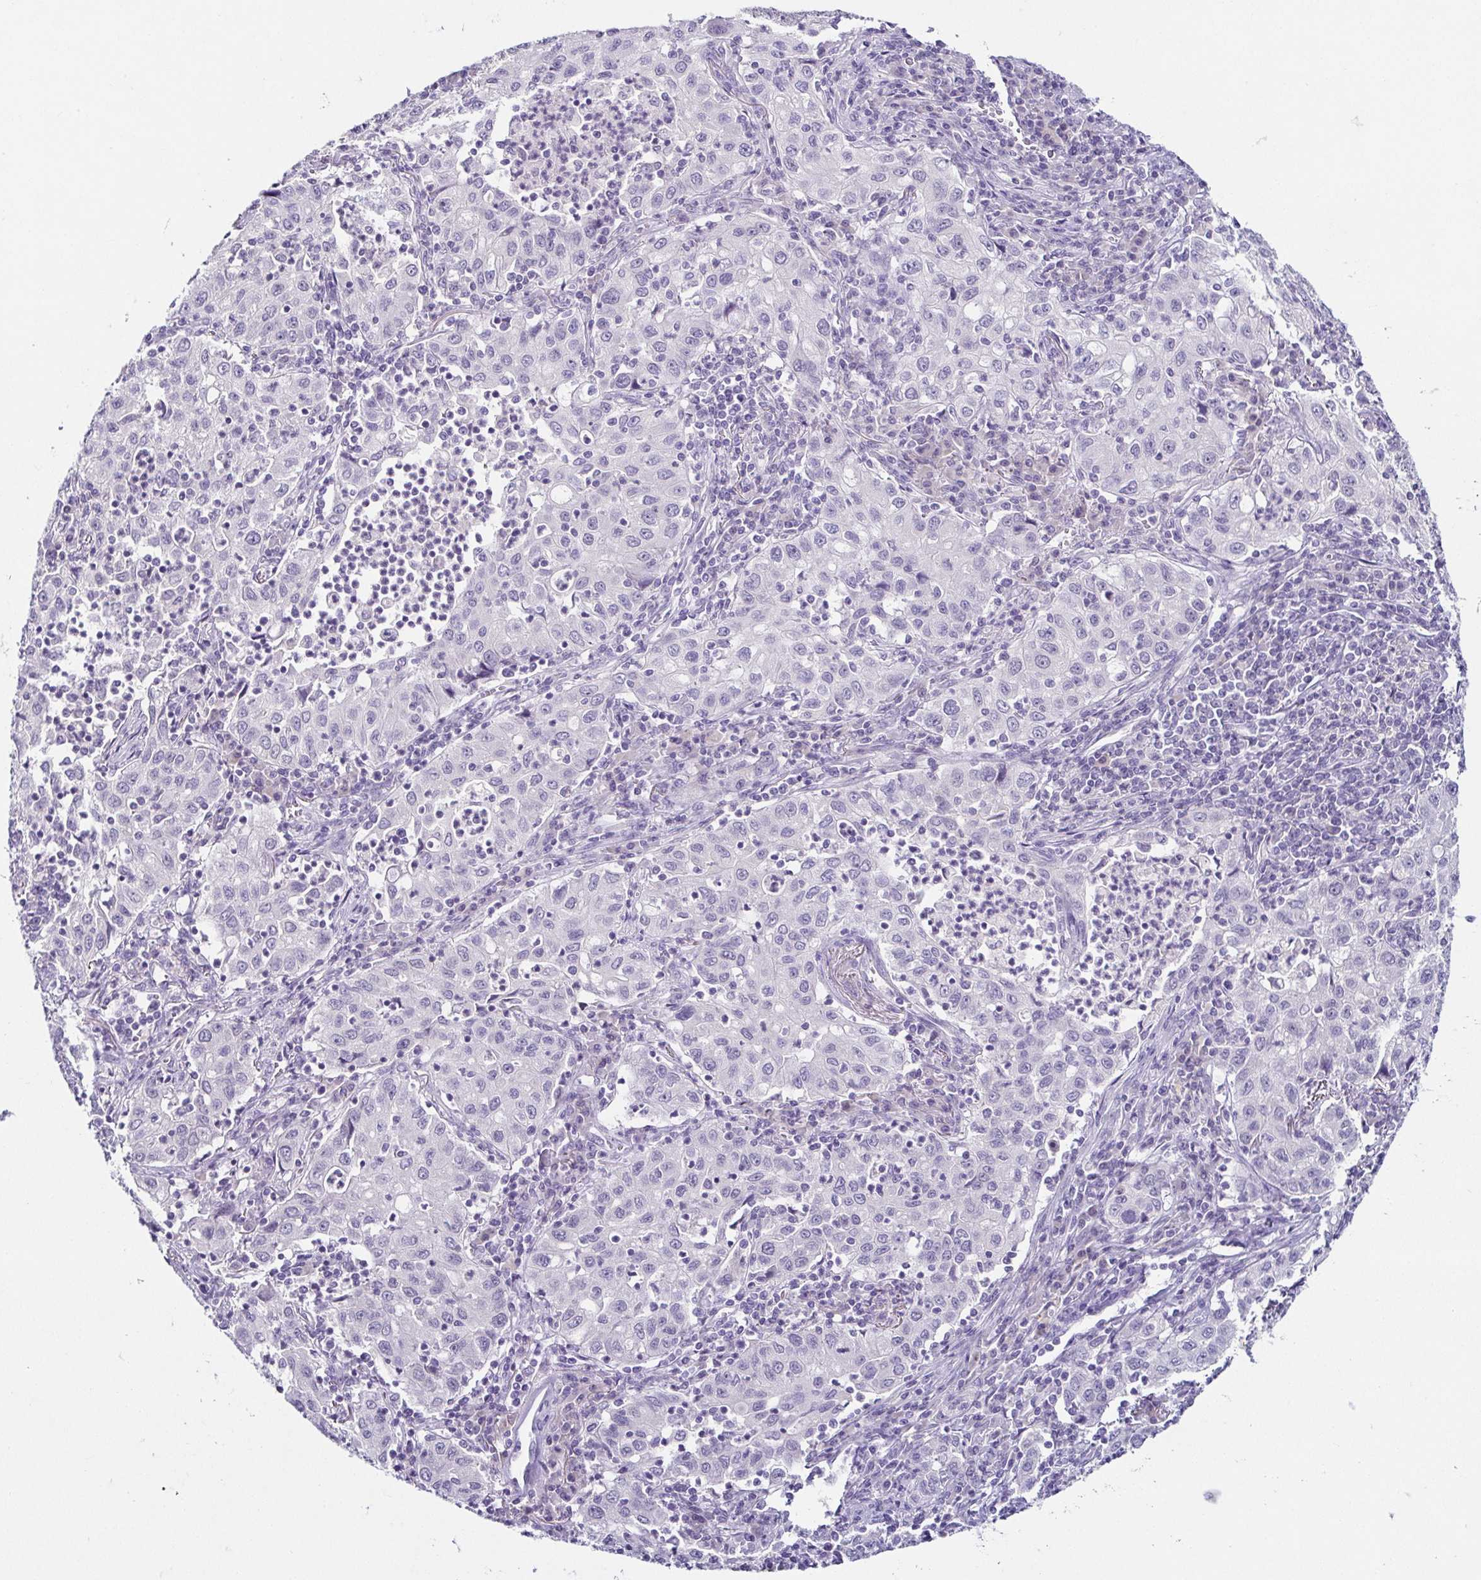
{"staining": {"intensity": "negative", "quantity": "none", "location": "none"}, "tissue": "lung cancer", "cell_type": "Tumor cells", "image_type": "cancer", "snomed": [{"axis": "morphology", "description": "Squamous cell carcinoma, NOS"}, {"axis": "topography", "description": "Lung"}], "caption": "Immunohistochemistry (IHC) histopathology image of neoplastic tissue: lung cancer (squamous cell carcinoma) stained with DAB (3,3'-diaminobenzidine) demonstrates no significant protein staining in tumor cells.", "gene": "TP73", "patient": {"sex": "male", "age": 71}}